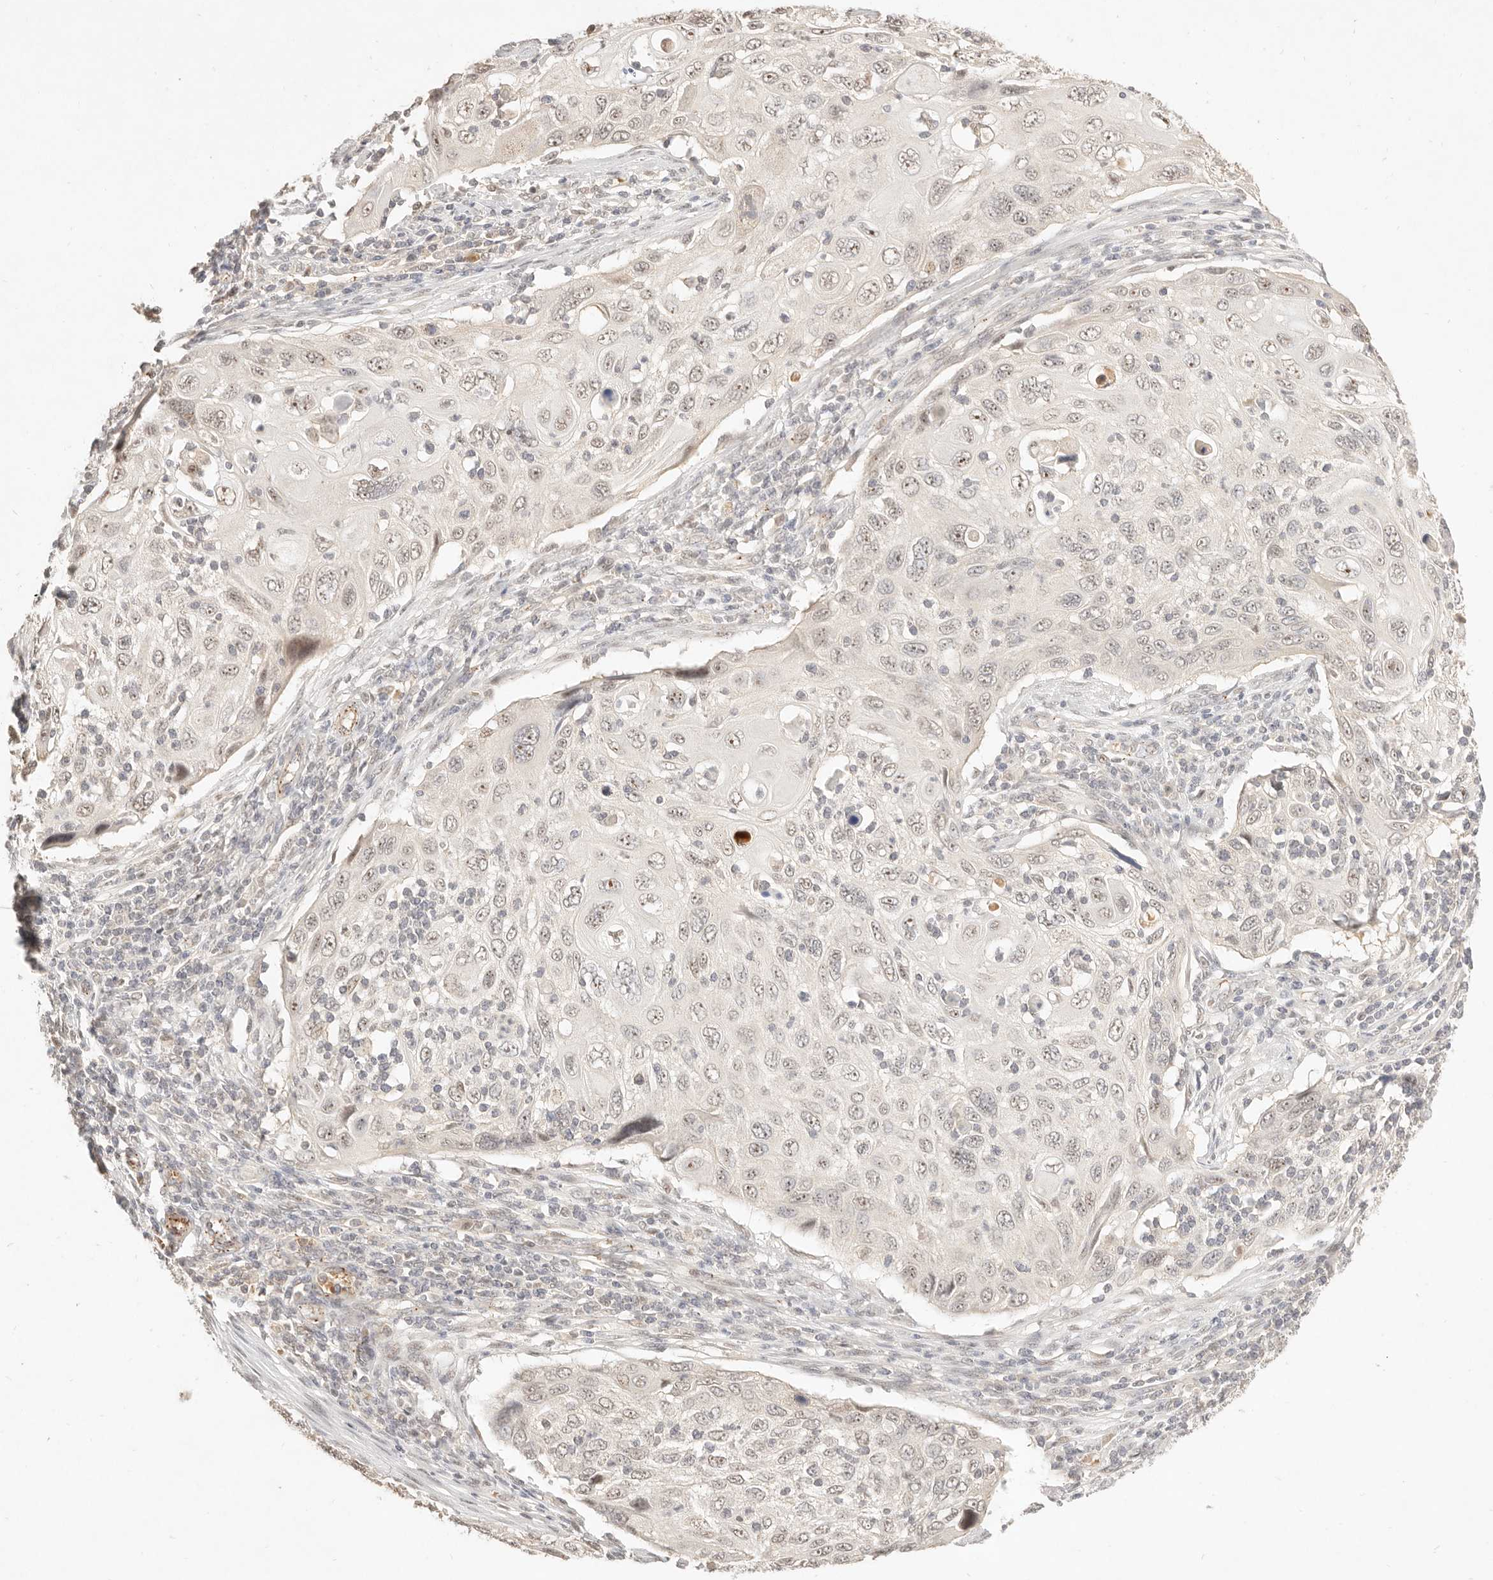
{"staining": {"intensity": "moderate", "quantity": ">75%", "location": "nuclear"}, "tissue": "cervical cancer", "cell_type": "Tumor cells", "image_type": "cancer", "snomed": [{"axis": "morphology", "description": "Squamous cell carcinoma, NOS"}, {"axis": "topography", "description": "Cervix"}], "caption": "Immunohistochemistry of cervical cancer (squamous cell carcinoma) reveals medium levels of moderate nuclear staining in about >75% of tumor cells.", "gene": "MEP1A", "patient": {"sex": "female", "age": 70}}